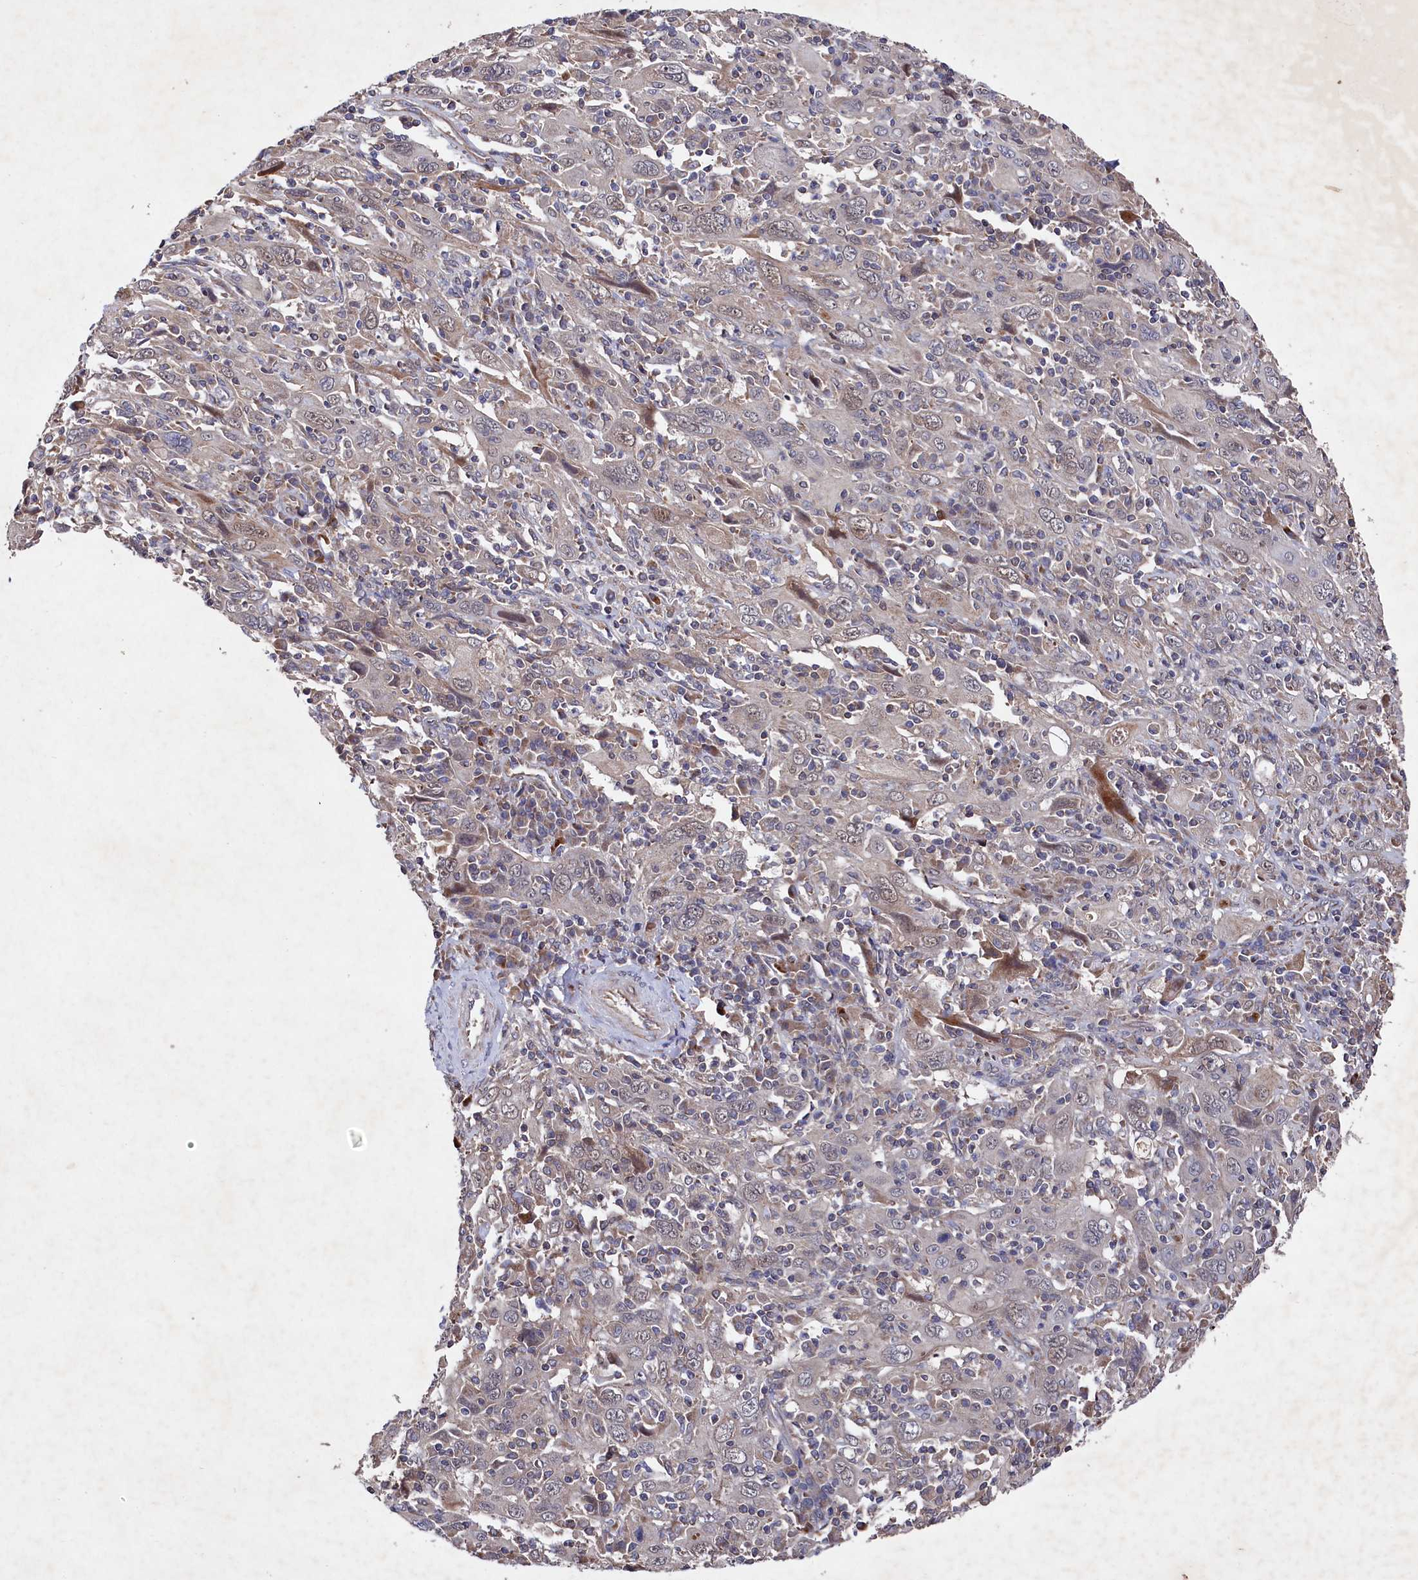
{"staining": {"intensity": "negative", "quantity": "none", "location": "none"}, "tissue": "cervical cancer", "cell_type": "Tumor cells", "image_type": "cancer", "snomed": [{"axis": "morphology", "description": "Squamous cell carcinoma, NOS"}, {"axis": "topography", "description": "Cervix"}], "caption": "Cervical squamous cell carcinoma stained for a protein using immunohistochemistry (IHC) shows no staining tumor cells.", "gene": "SUPV3L1", "patient": {"sex": "female", "age": 46}}